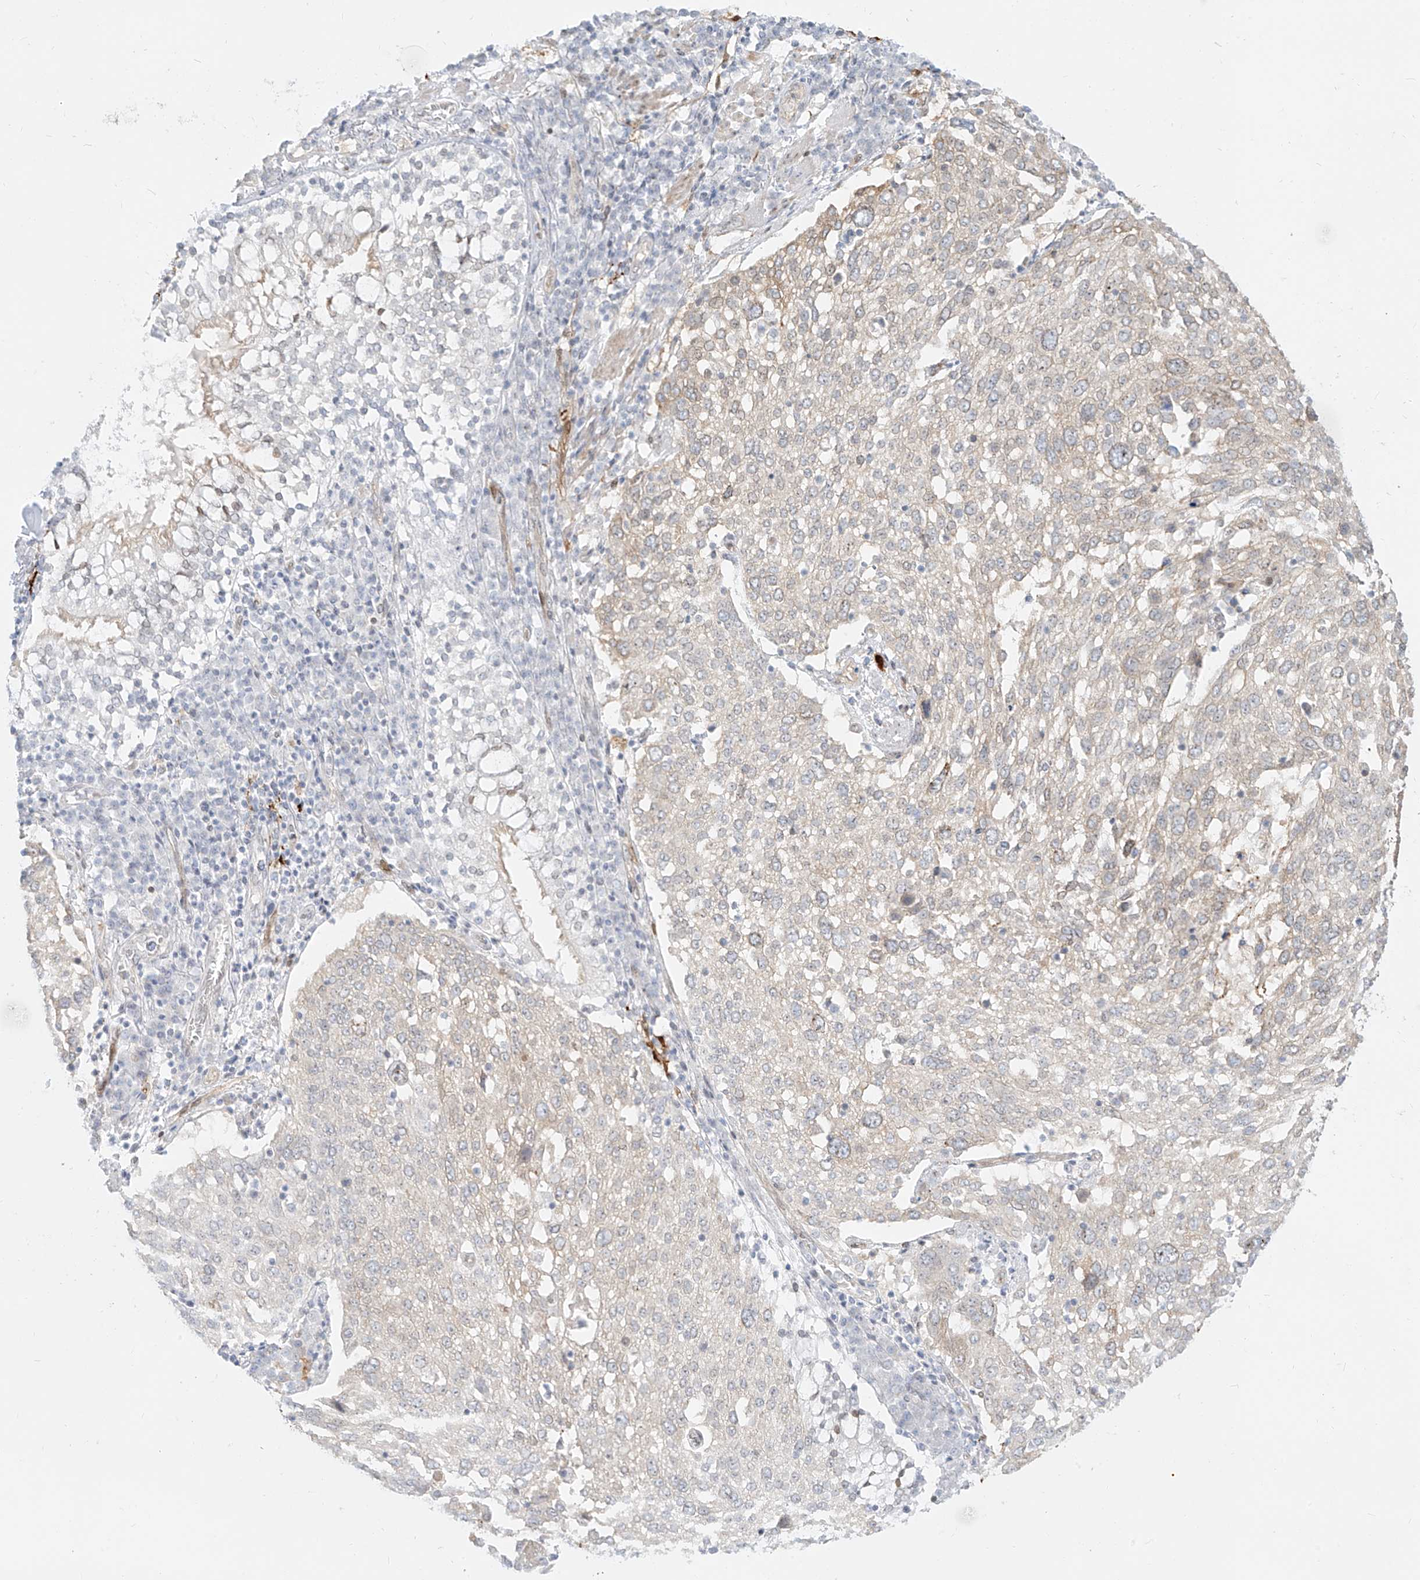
{"staining": {"intensity": "negative", "quantity": "none", "location": "none"}, "tissue": "lung cancer", "cell_type": "Tumor cells", "image_type": "cancer", "snomed": [{"axis": "morphology", "description": "Squamous cell carcinoma, NOS"}, {"axis": "topography", "description": "Lung"}], "caption": "DAB immunohistochemical staining of lung squamous cell carcinoma reveals no significant staining in tumor cells.", "gene": "NHSL1", "patient": {"sex": "male", "age": 65}}